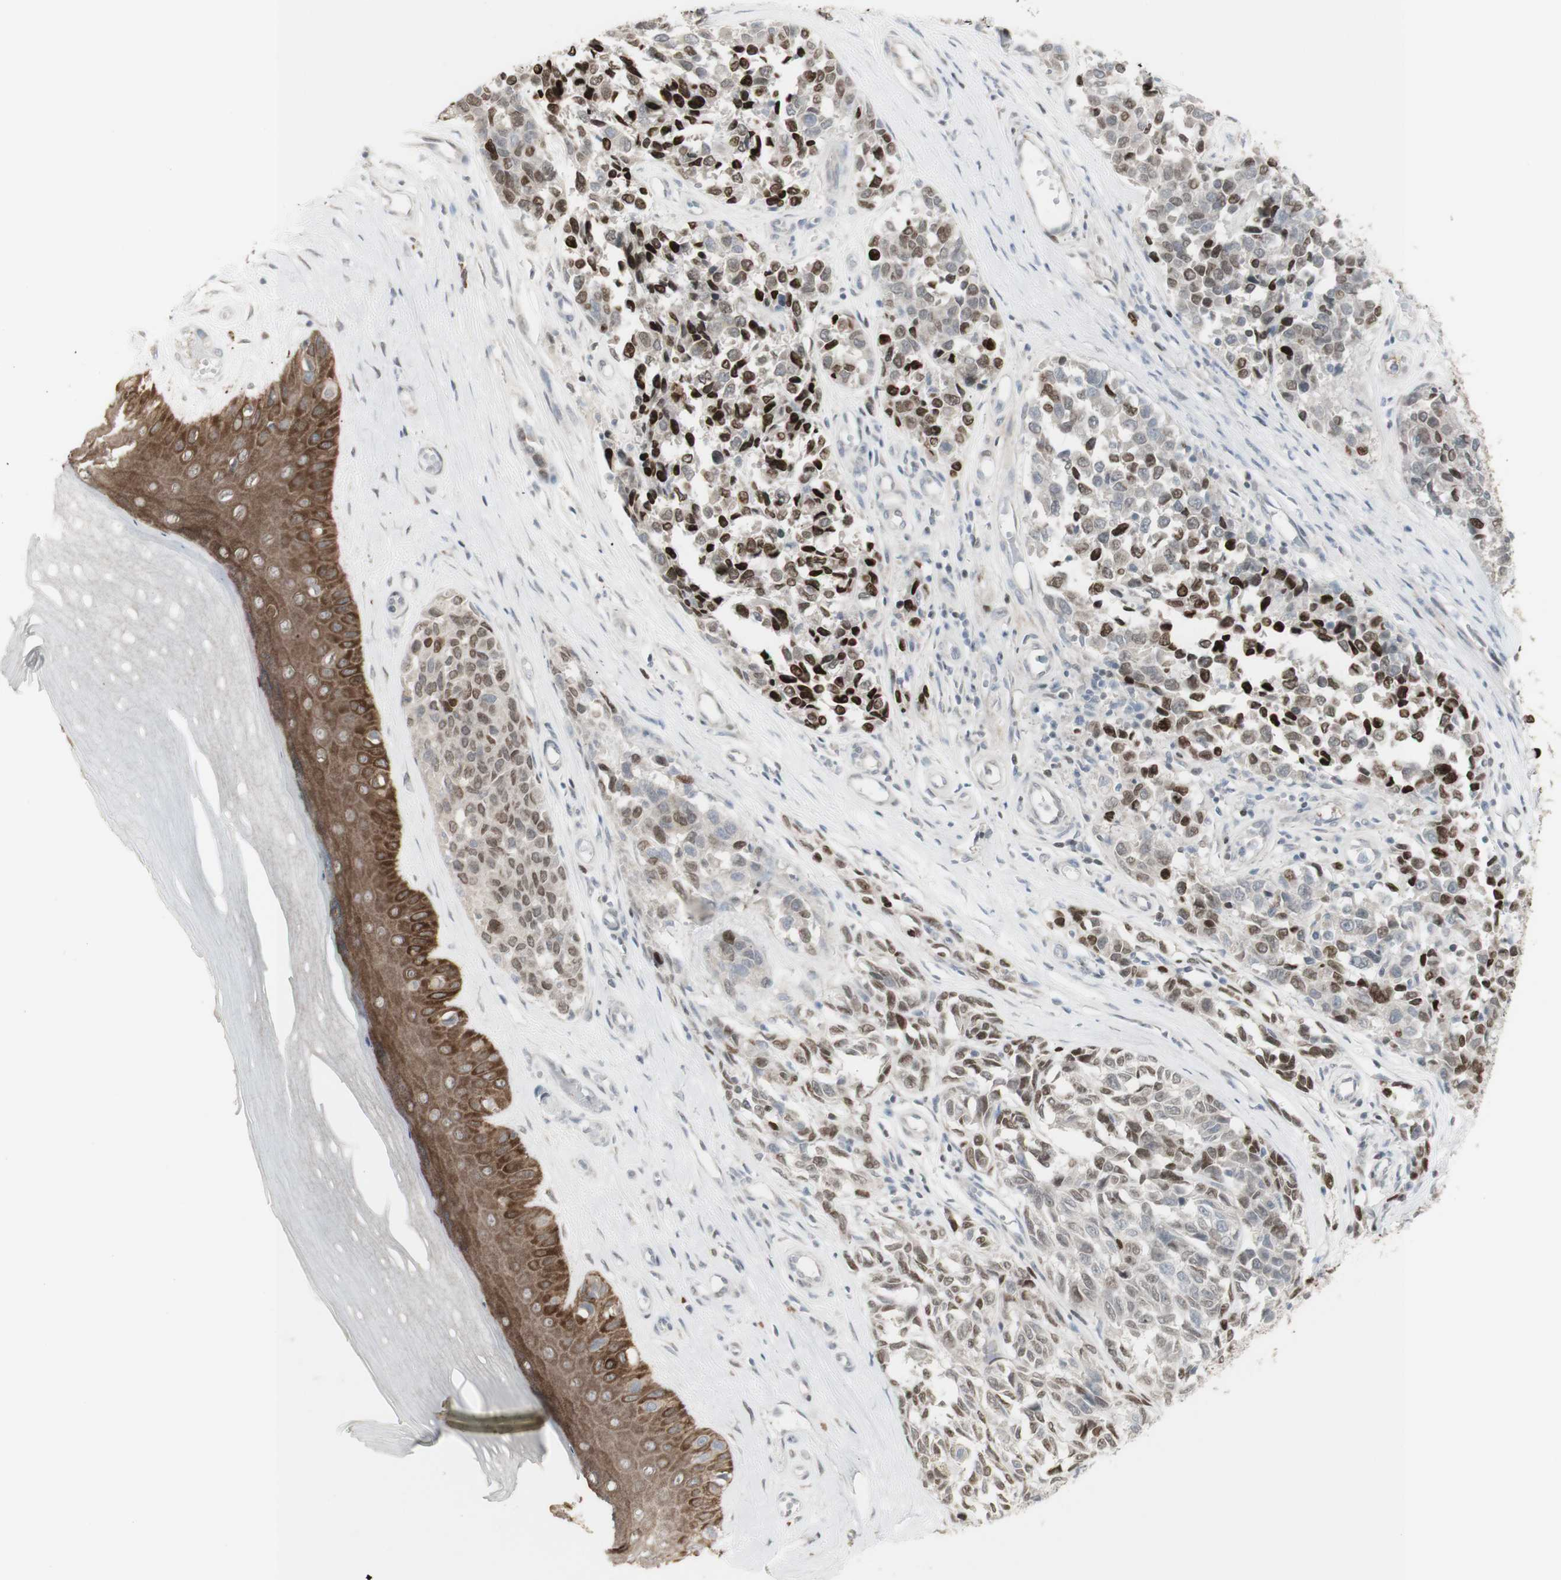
{"staining": {"intensity": "strong", "quantity": "25%-75%", "location": "nuclear"}, "tissue": "melanoma", "cell_type": "Tumor cells", "image_type": "cancer", "snomed": [{"axis": "morphology", "description": "Malignant melanoma, NOS"}, {"axis": "topography", "description": "Skin"}], "caption": "High-magnification brightfield microscopy of melanoma stained with DAB (brown) and counterstained with hematoxylin (blue). tumor cells exhibit strong nuclear staining is present in approximately25%-75% of cells.", "gene": "C1orf116", "patient": {"sex": "female", "age": 64}}